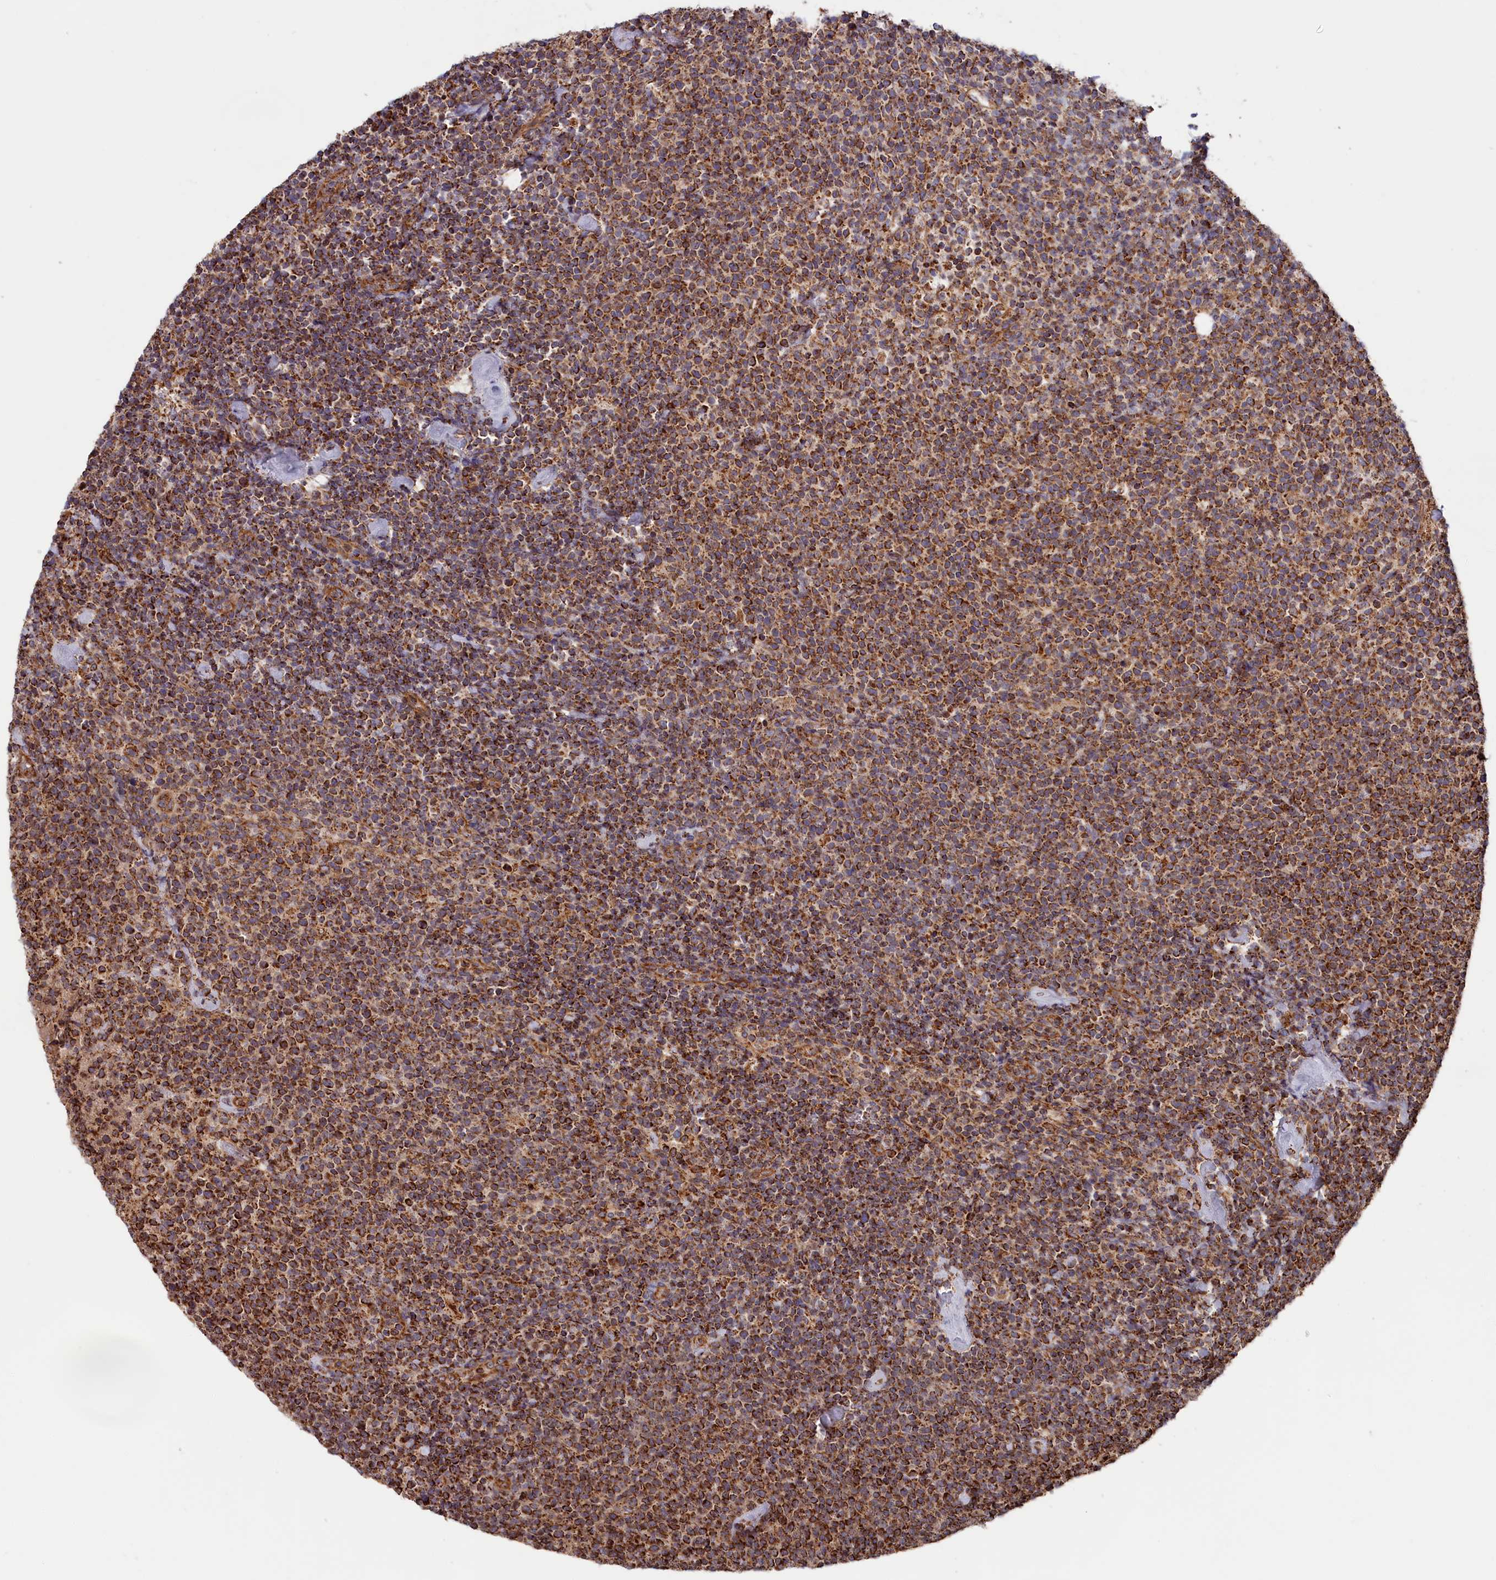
{"staining": {"intensity": "strong", "quantity": ">75%", "location": "cytoplasmic/membranous"}, "tissue": "lymphoma", "cell_type": "Tumor cells", "image_type": "cancer", "snomed": [{"axis": "morphology", "description": "Malignant lymphoma, non-Hodgkin's type, High grade"}, {"axis": "topography", "description": "Lymph node"}], "caption": "Immunohistochemistry (DAB (3,3'-diaminobenzidine)) staining of lymphoma exhibits strong cytoplasmic/membranous protein expression in approximately >75% of tumor cells.", "gene": "MACROD1", "patient": {"sex": "male", "age": 61}}